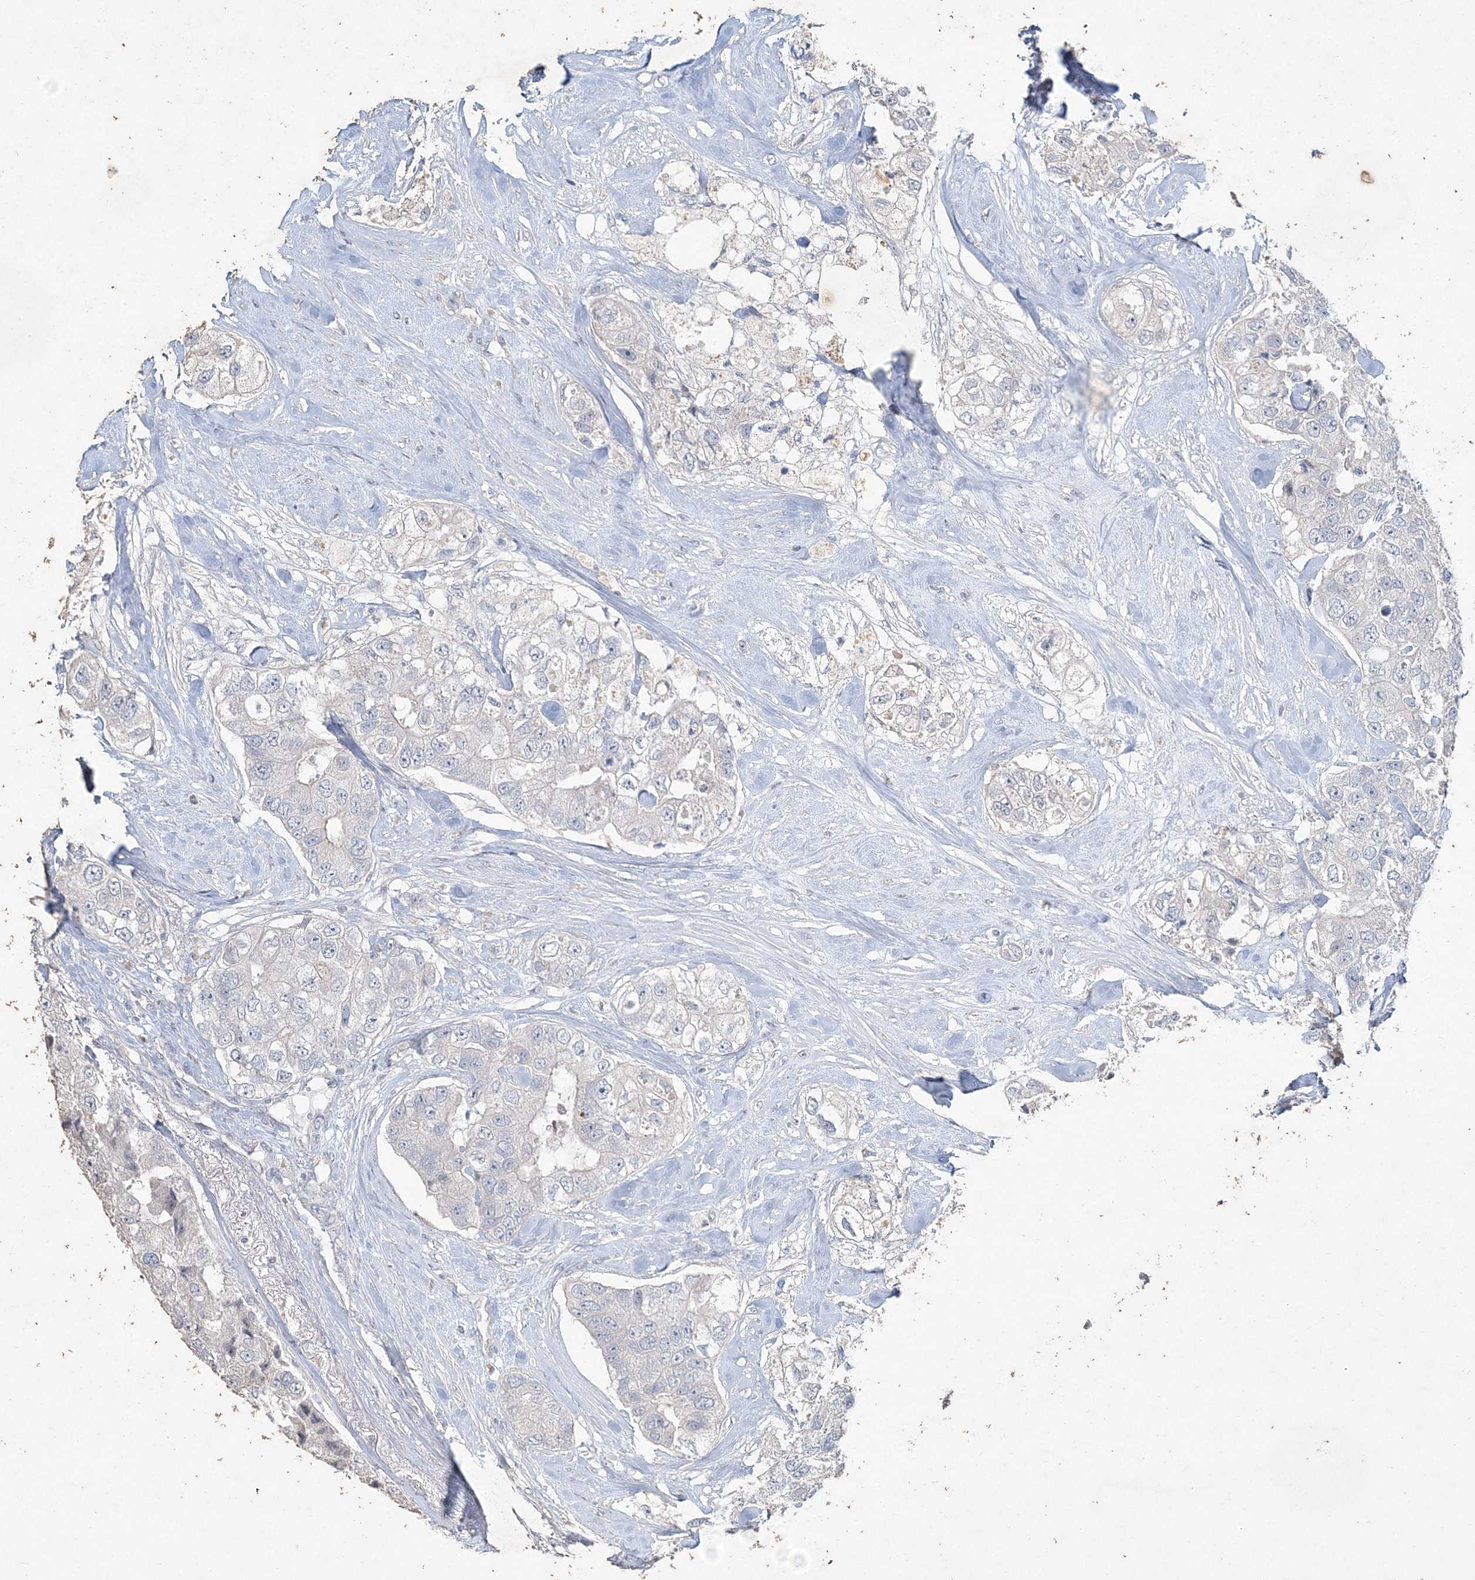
{"staining": {"intensity": "negative", "quantity": "none", "location": "none"}, "tissue": "breast cancer", "cell_type": "Tumor cells", "image_type": "cancer", "snomed": [{"axis": "morphology", "description": "Duct carcinoma"}, {"axis": "topography", "description": "Breast"}], "caption": "High magnification brightfield microscopy of breast cancer stained with DAB (brown) and counterstained with hematoxylin (blue): tumor cells show no significant expression.", "gene": "DNAH5", "patient": {"sex": "female", "age": 62}}